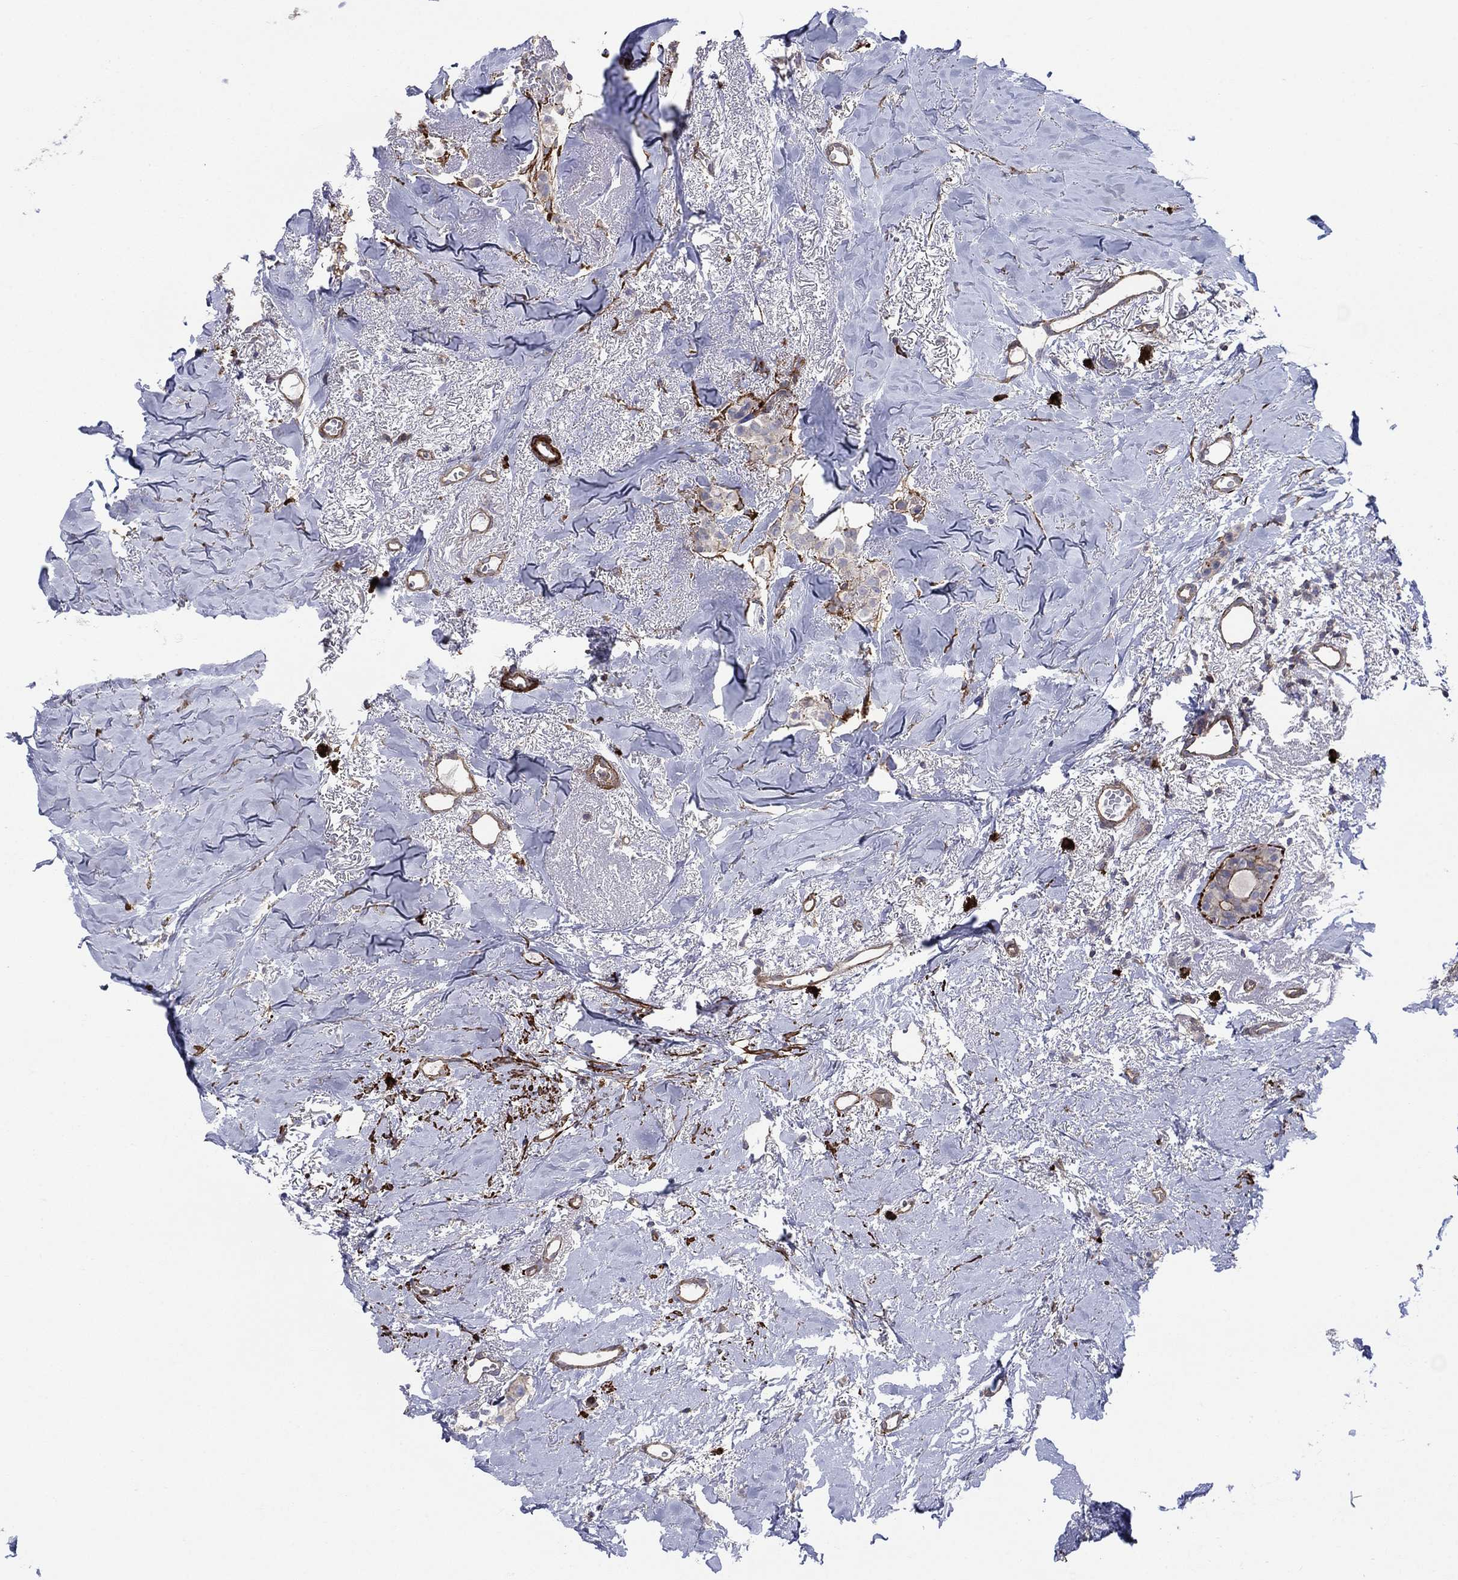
{"staining": {"intensity": "strong", "quantity": "<25%", "location": "cytoplasmic/membranous"}, "tissue": "breast cancer", "cell_type": "Tumor cells", "image_type": "cancer", "snomed": [{"axis": "morphology", "description": "Duct carcinoma"}, {"axis": "topography", "description": "Breast"}], "caption": "A brown stain labels strong cytoplasmic/membranous expression of a protein in intraductal carcinoma (breast) tumor cells.", "gene": "PAG1", "patient": {"sex": "female", "age": 85}}